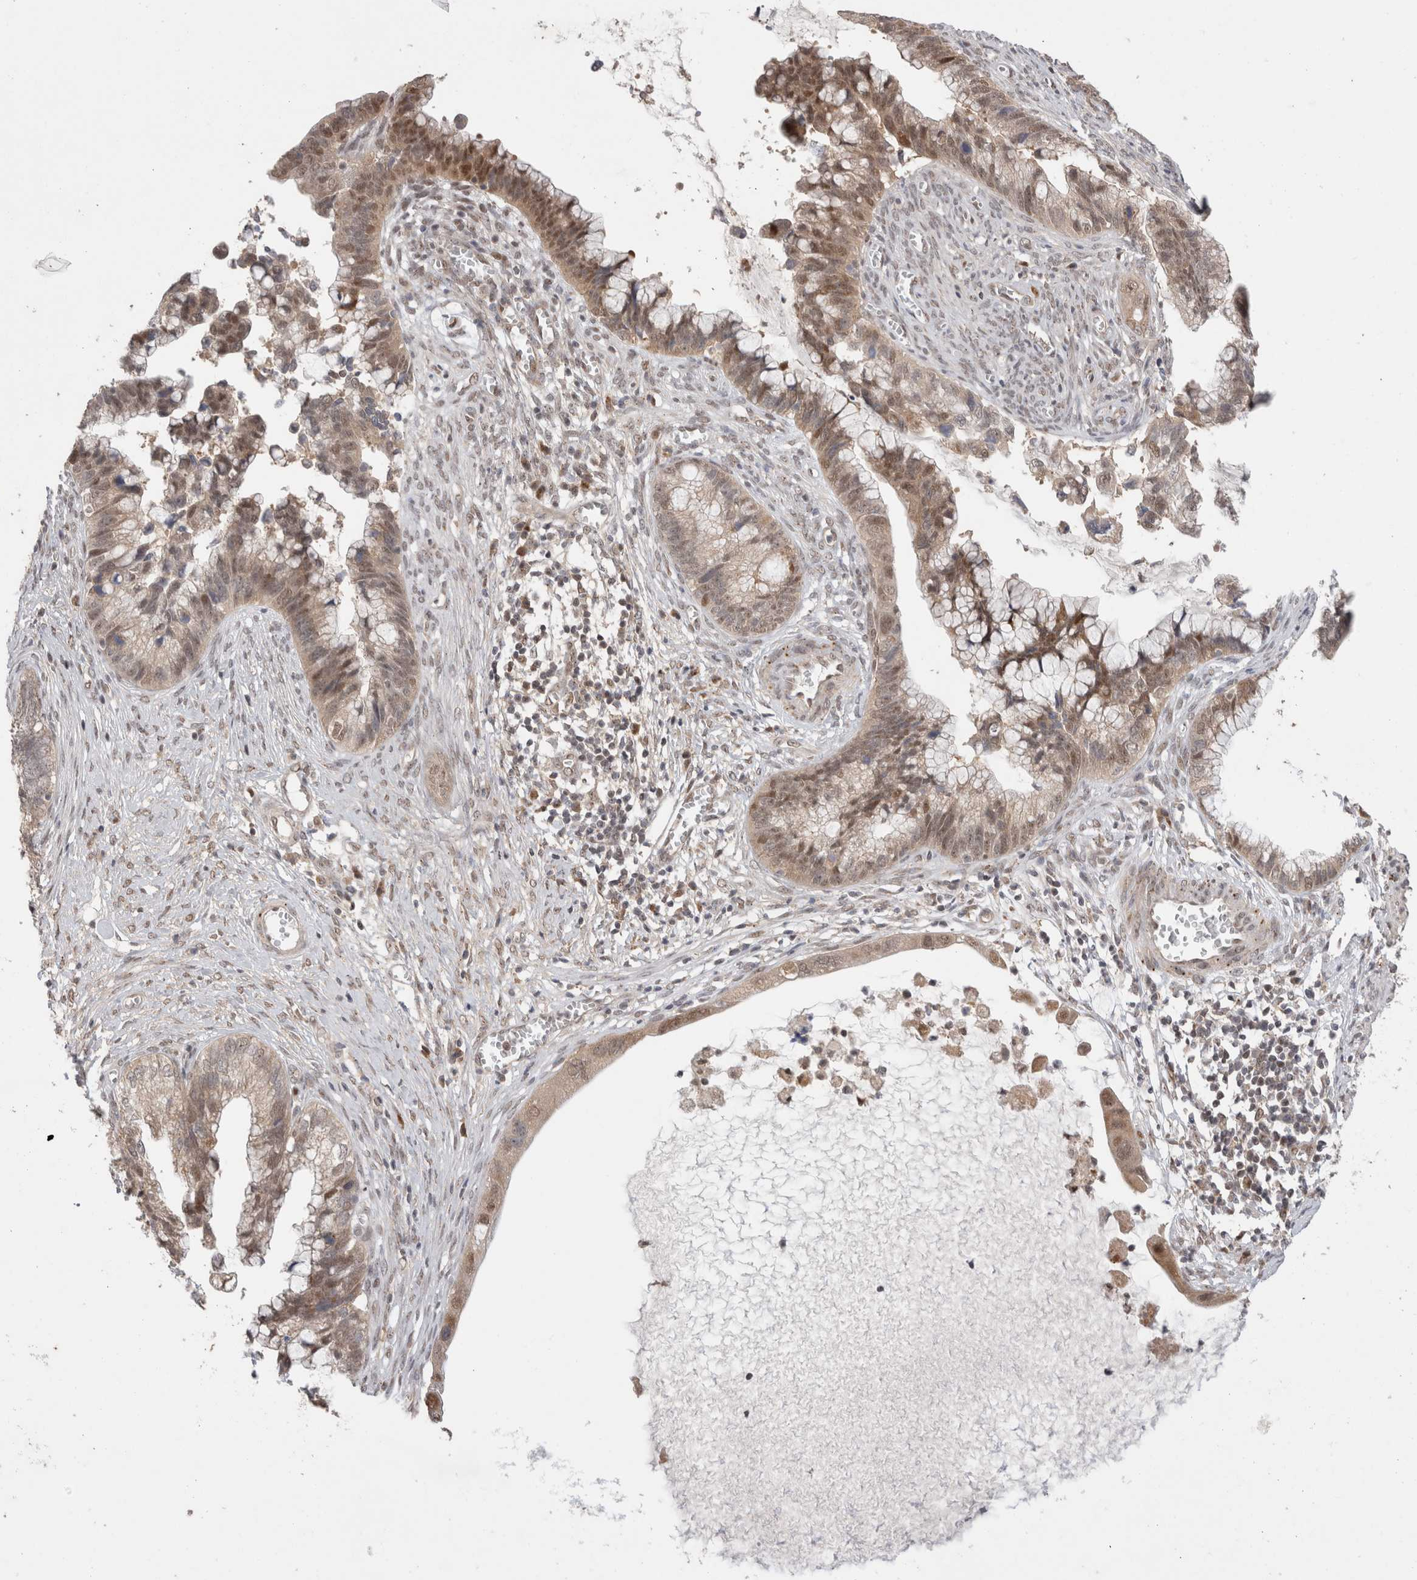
{"staining": {"intensity": "moderate", "quantity": "<25%", "location": "nuclear"}, "tissue": "cervical cancer", "cell_type": "Tumor cells", "image_type": "cancer", "snomed": [{"axis": "morphology", "description": "Adenocarcinoma, NOS"}, {"axis": "topography", "description": "Cervix"}], "caption": "Tumor cells display moderate nuclear positivity in about <25% of cells in adenocarcinoma (cervical).", "gene": "SLC29A1", "patient": {"sex": "female", "age": 44}}